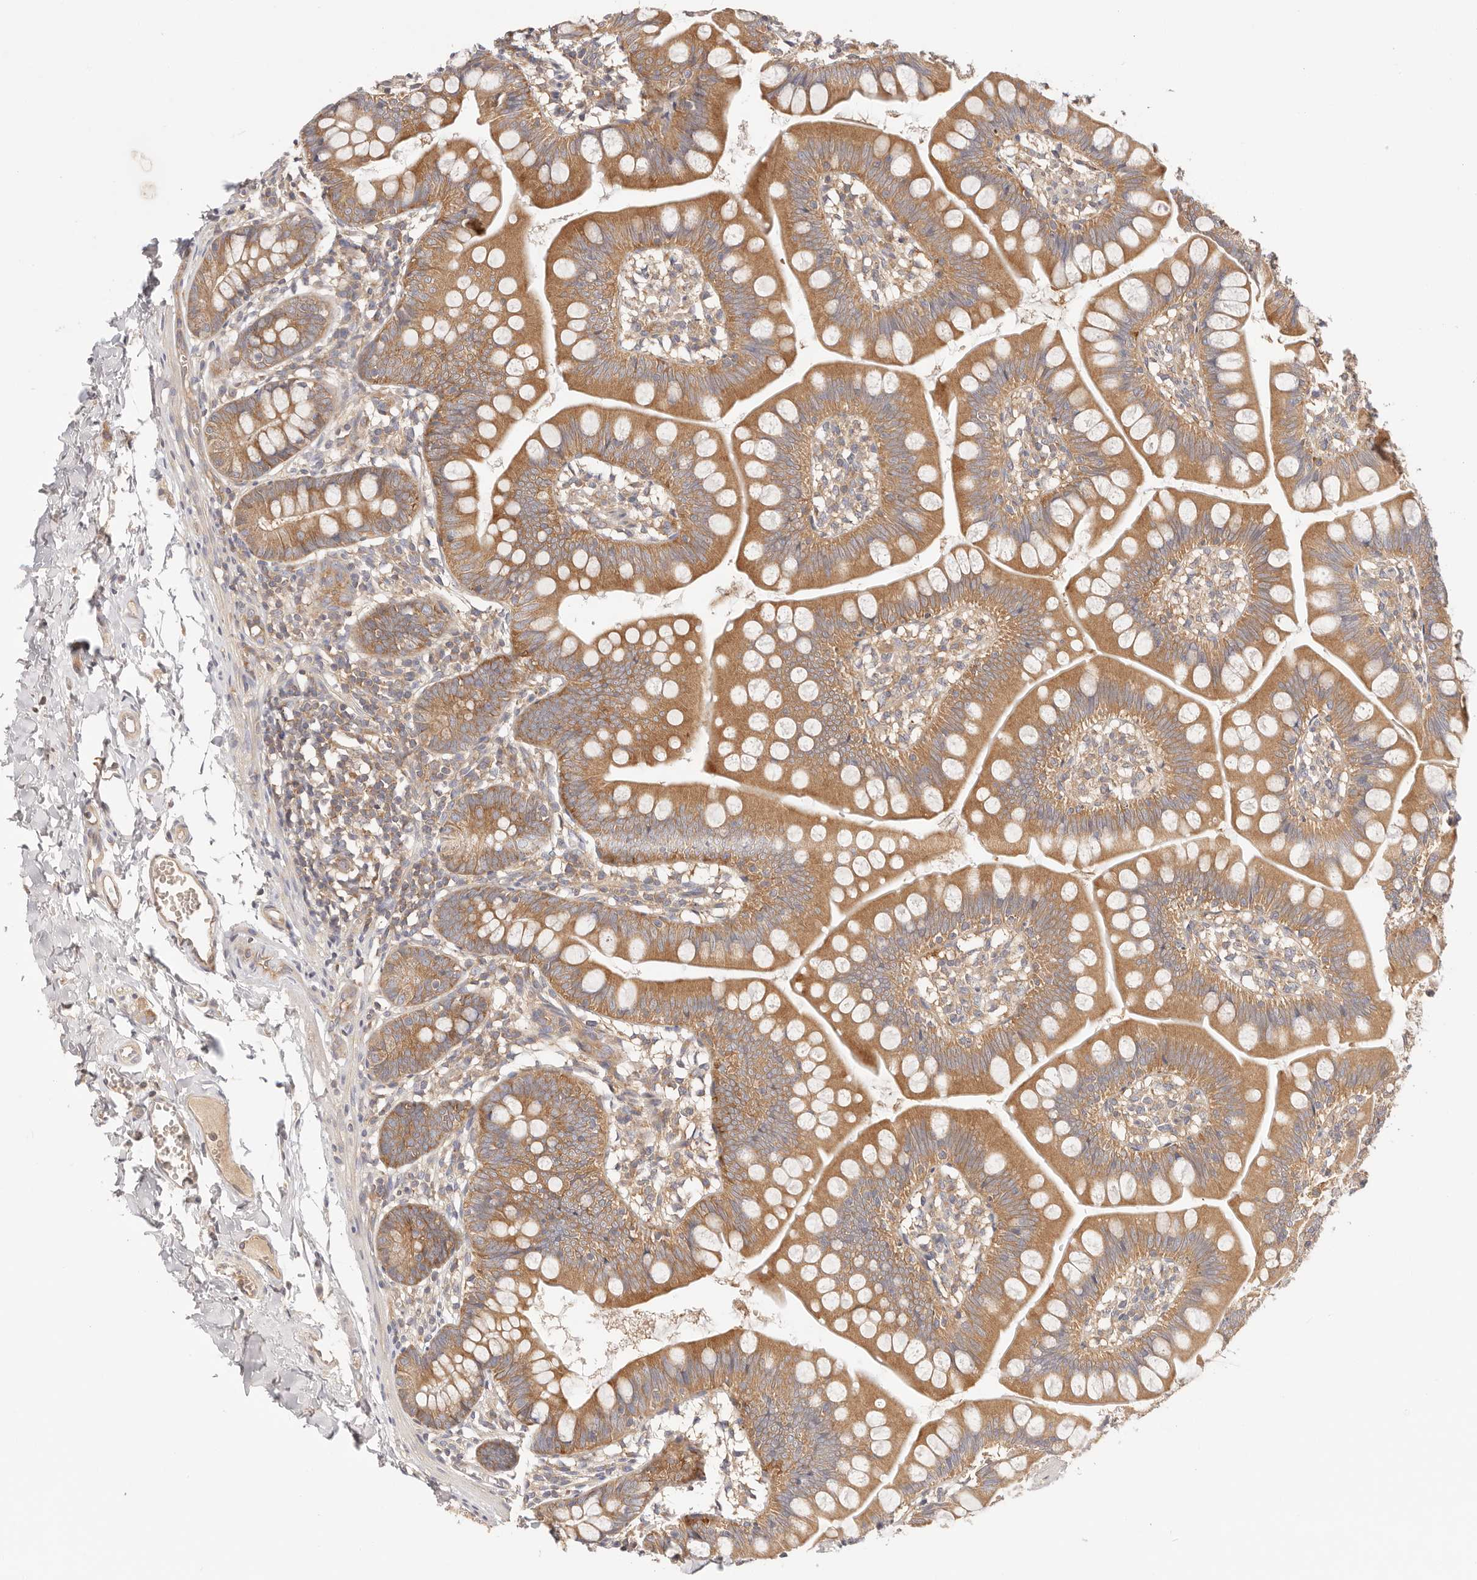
{"staining": {"intensity": "moderate", "quantity": ">75%", "location": "cytoplasmic/membranous"}, "tissue": "small intestine", "cell_type": "Glandular cells", "image_type": "normal", "snomed": [{"axis": "morphology", "description": "Normal tissue, NOS"}, {"axis": "topography", "description": "Small intestine"}], "caption": "IHC (DAB (3,3'-diaminobenzidine)) staining of normal small intestine reveals moderate cytoplasmic/membranous protein staining in about >75% of glandular cells. The staining was performed using DAB (3,3'-diaminobenzidine), with brown indicating positive protein expression. Nuclei are stained blue with hematoxylin.", "gene": "KCMF1", "patient": {"sex": "male", "age": 7}}